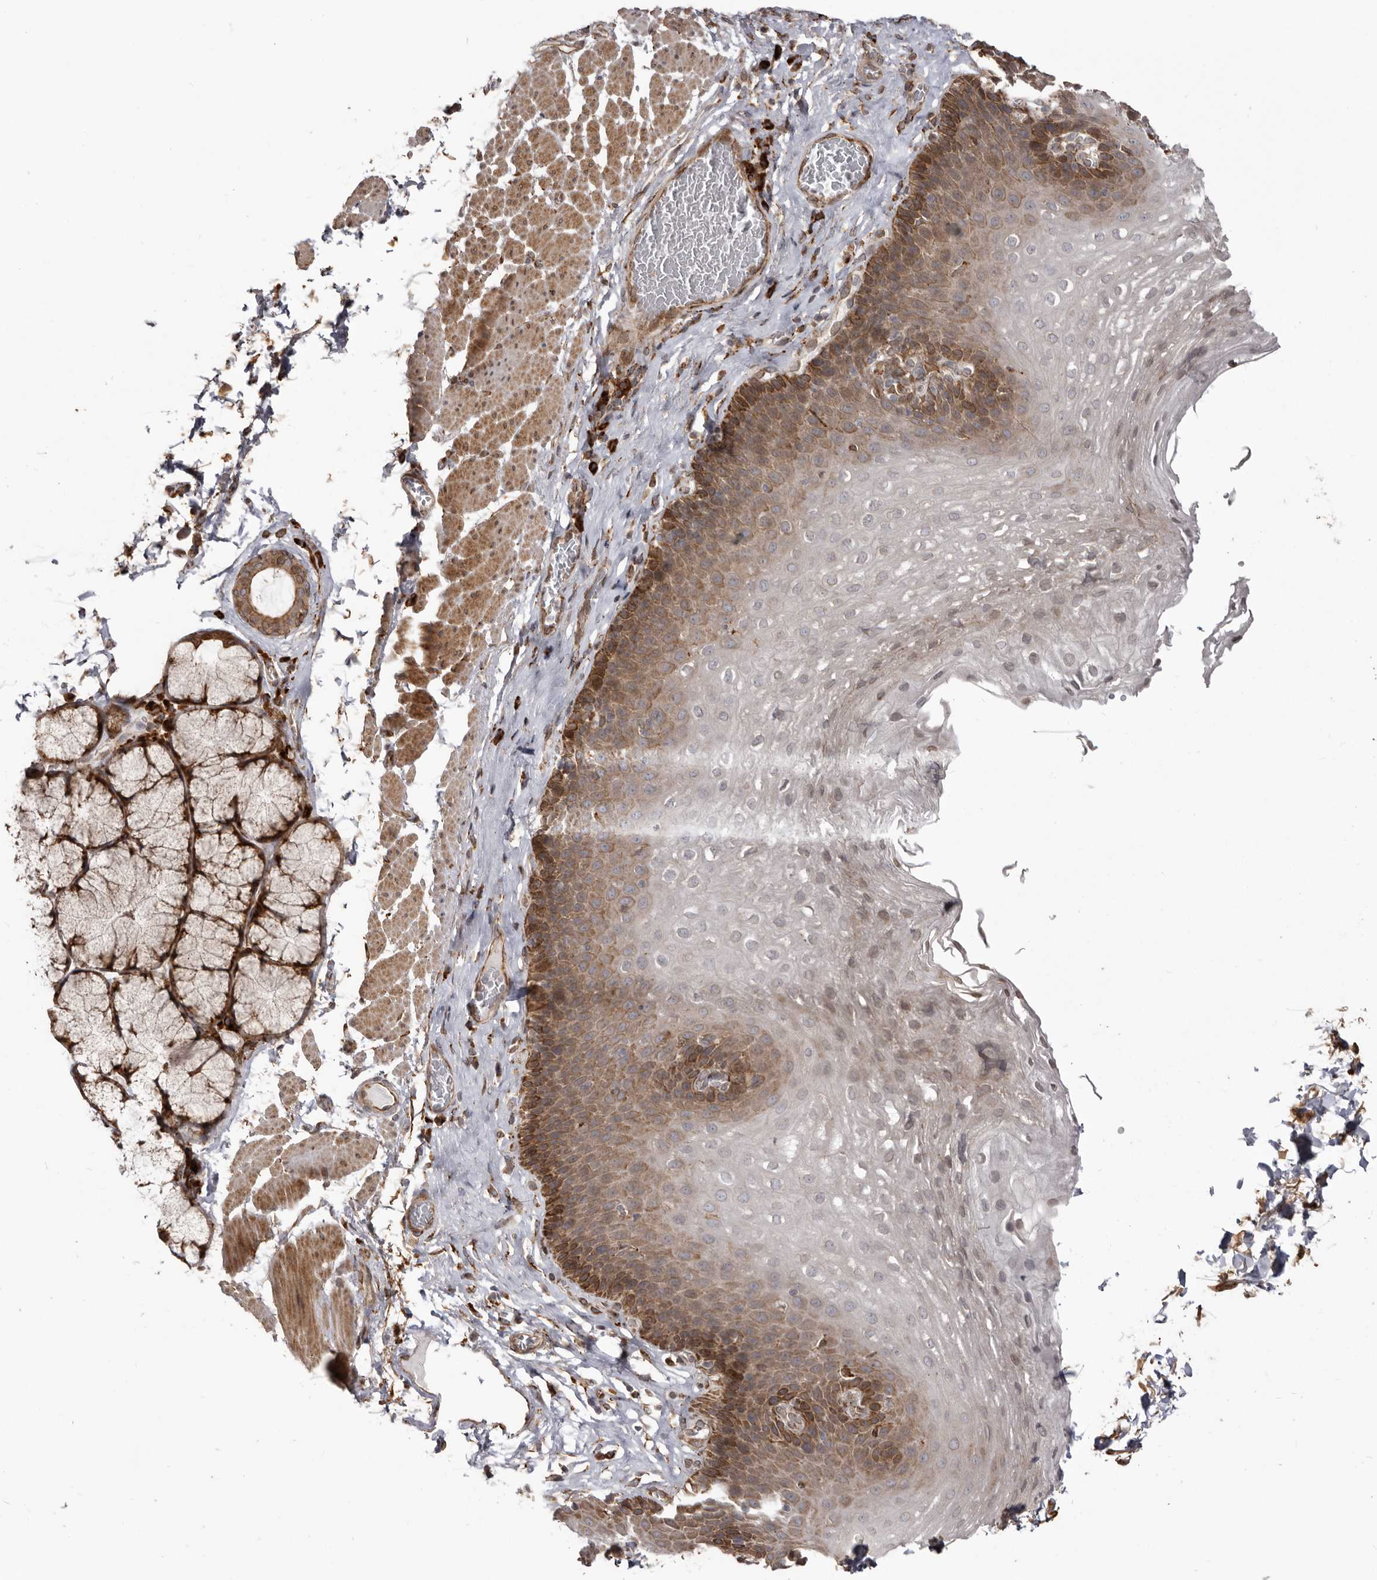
{"staining": {"intensity": "moderate", "quantity": "25%-75%", "location": "cytoplasmic/membranous"}, "tissue": "esophagus", "cell_type": "Squamous epithelial cells", "image_type": "normal", "snomed": [{"axis": "morphology", "description": "Normal tissue, NOS"}, {"axis": "topography", "description": "Esophagus"}], "caption": "Protein staining by immunohistochemistry demonstrates moderate cytoplasmic/membranous staining in about 25%-75% of squamous epithelial cells in normal esophagus. The staining was performed using DAB, with brown indicating positive protein expression. Nuclei are stained blue with hematoxylin.", "gene": "NUP43", "patient": {"sex": "female", "age": 66}}